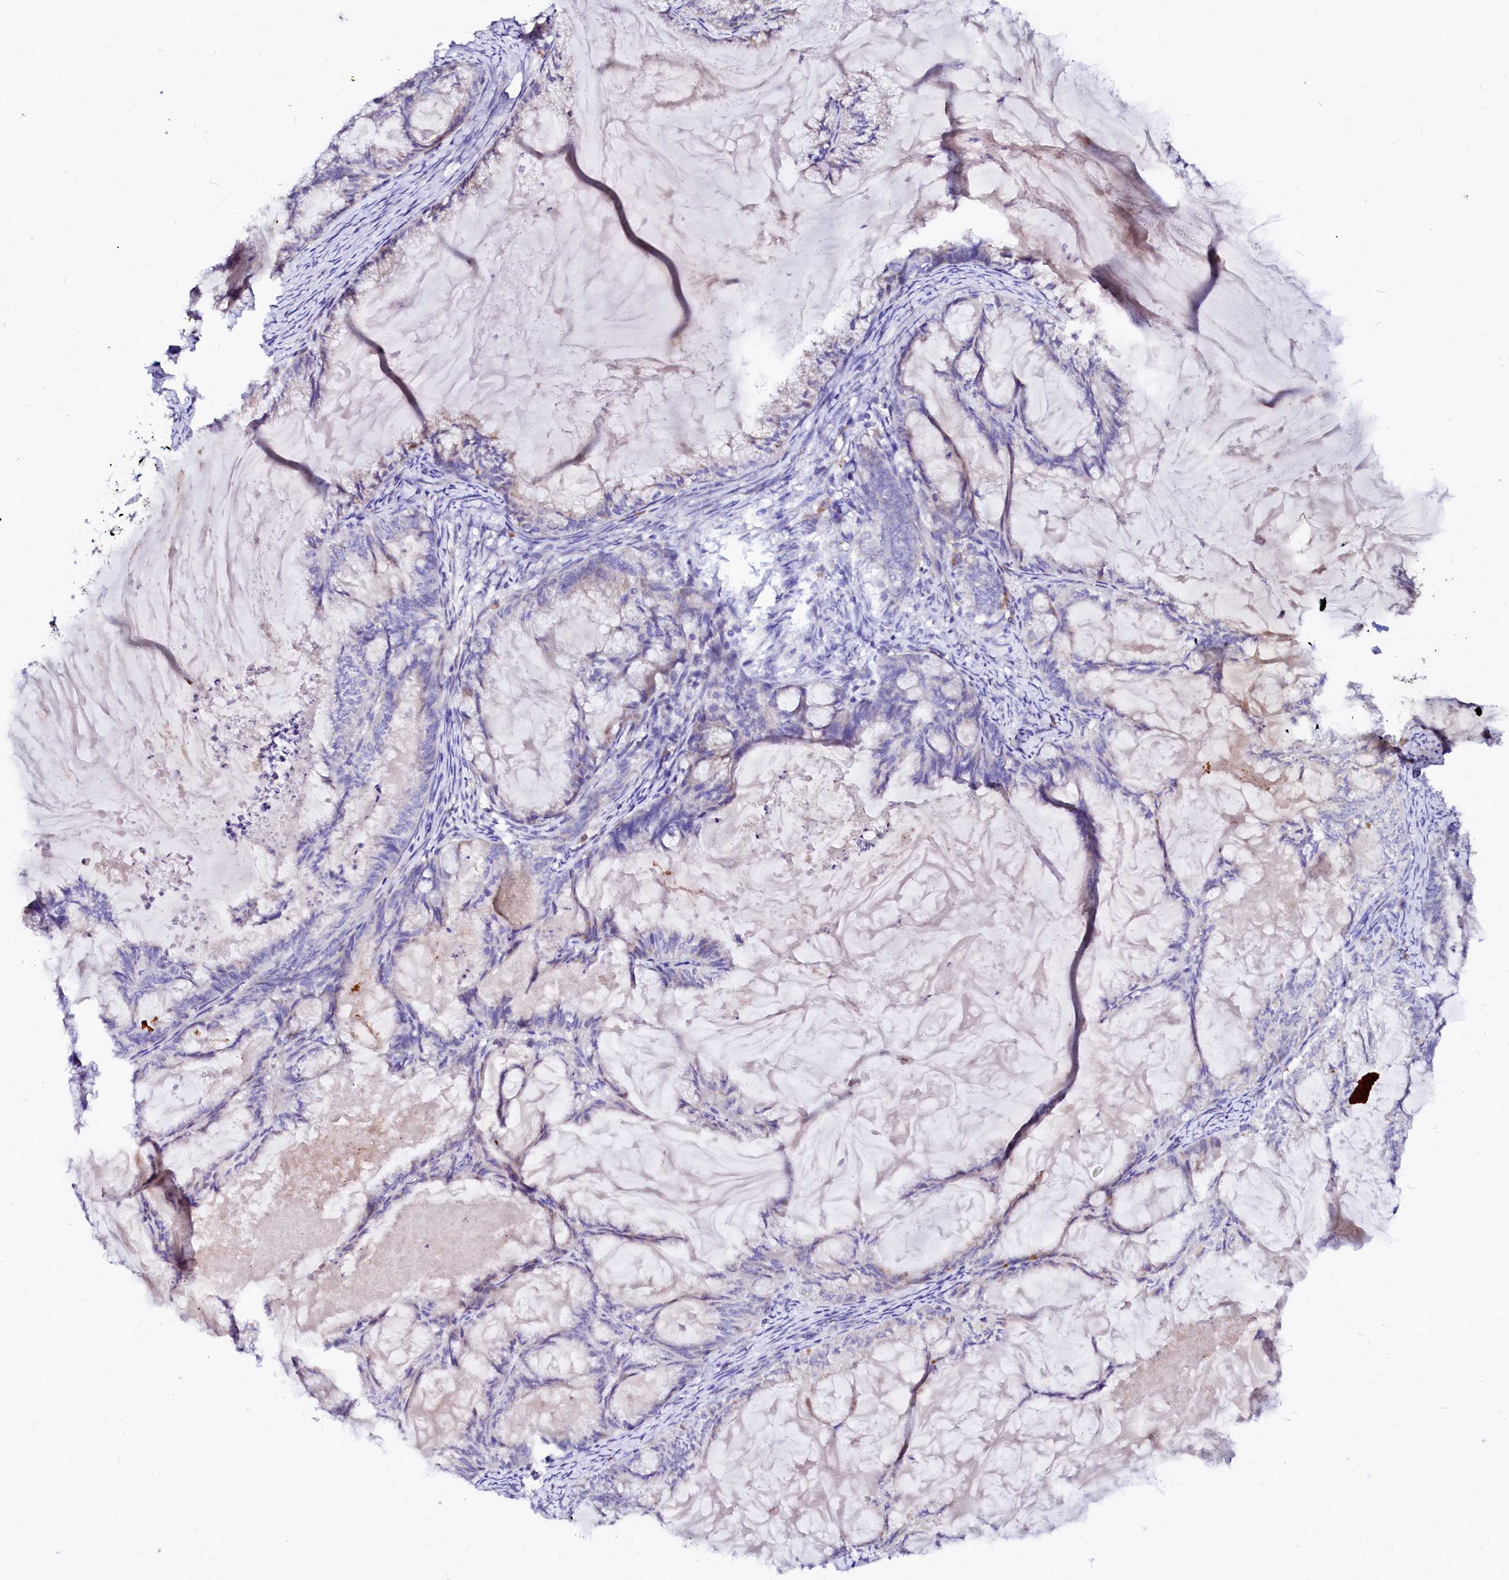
{"staining": {"intensity": "negative", "quantity": "none", "location": "none"}, "tissue": "endometrial cancer", "cell_type": "Tumor cells", "image_type": "cancer", "snomed": [{"axis": "morphology", "description": "Adenocarcinoma, NOS"}, {"axis": "topography", "description": "Endometrium"}], "caption": "Adenocarcinoma (endometrial) stained for a protein using immunohistochemistry (IHC) displays no expression tumor cells.", "gene": "BTBD16", "patient": {"sex": "female", "age": 86}}